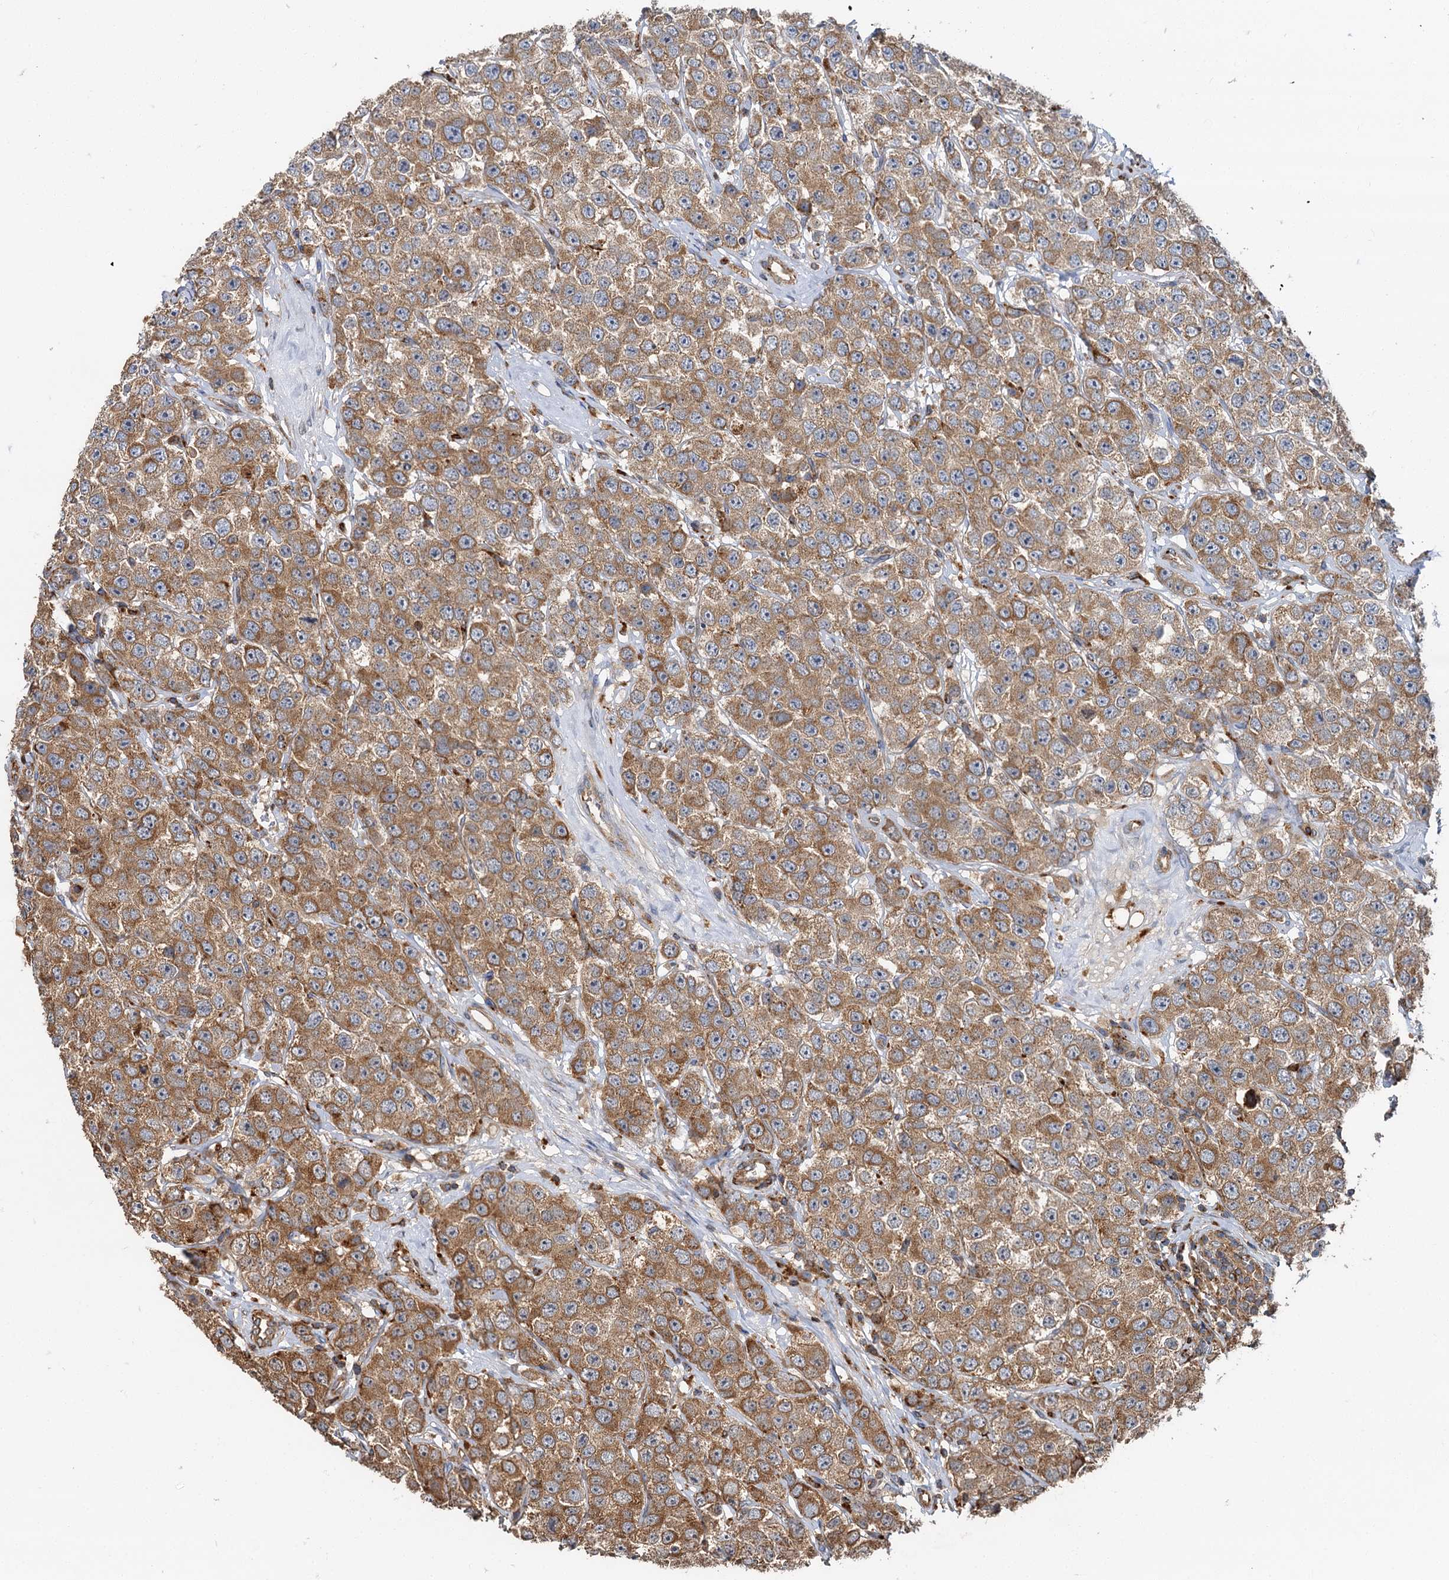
{"staining": {"intensity": "moderate", "quantity": ">75%", "location": "cytoplasmic/membranous"}, "tissue": "testis cancer", "cell_type": "Tumor cells", "image_type": "cancer", "snomed": [{"axis": "morphology", "description": "Seminoma, NOS"}, {"axis": "topography", "description": "Testis"}], "caption": "Moderate cytoplasmic/membranous staining for a protein is present in about >75% of tumor cells of seminoma (testis) using IHC.", "gene": "WDR73", "patient": {"sex": "male", "age": 28}}